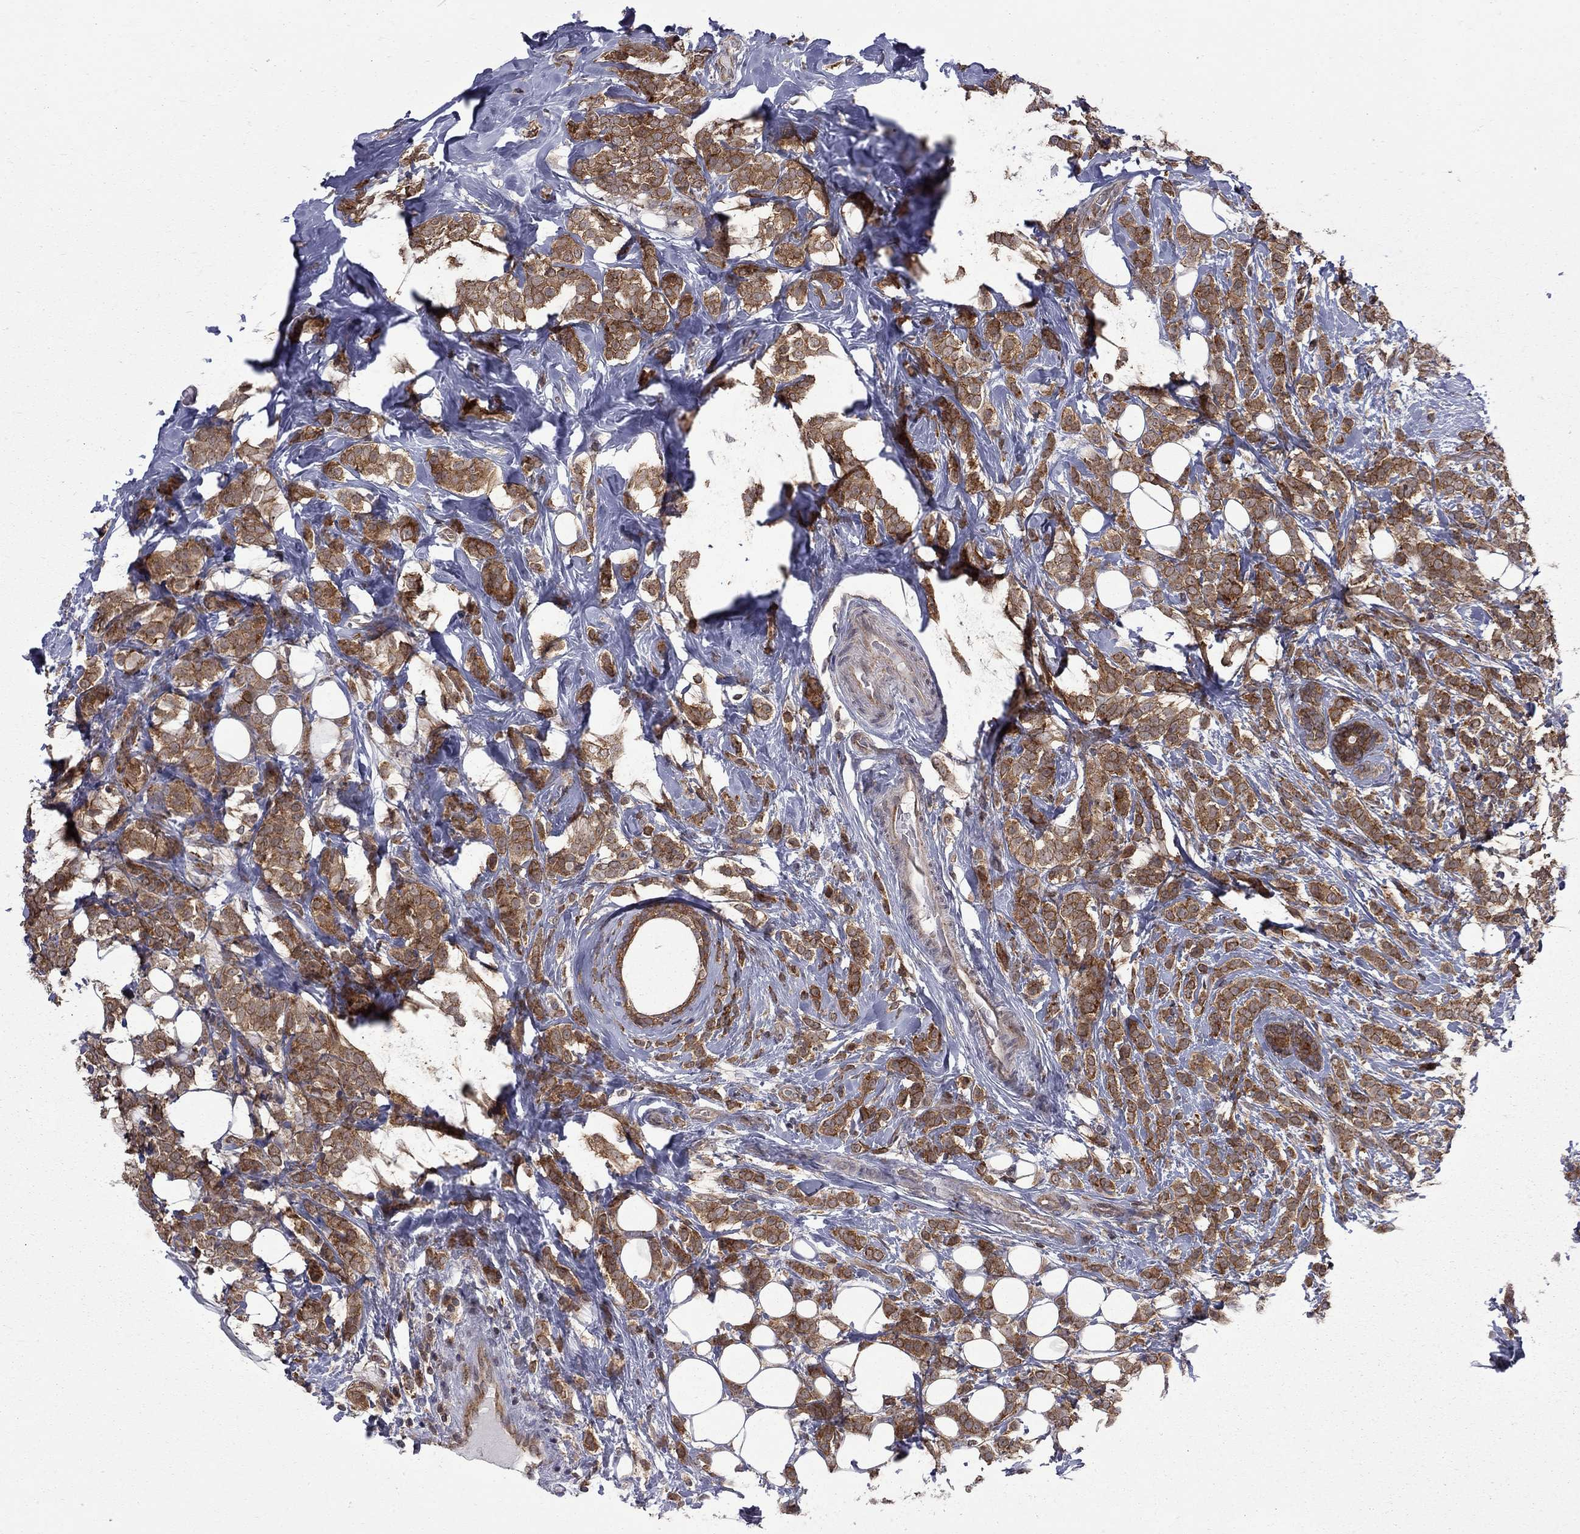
{"staining": {"intensity": "strong", "quantity": ">75%", "location": "cytoplasmic/membranous"}, "tissue": "breast cancer", "cell_type": "Tumor cells", "image_type": "cancer", "snomed": [{"axis": "morphology", "description": "Lobular carcinoma"}, {"axis": "topography", "description": "Breast"}], "caption": "Tumor cells demonstrate high levels of strong cytoplasmic/membranous expression in approximately >75% of cells in human breast cancer. The staining is performed using DAB brown chromogen to label protein expression. The nuclei are counter-stained blue using hematoxylin.", "gene": "NAA50", "patient": {"sex": "female", "age": 49}}